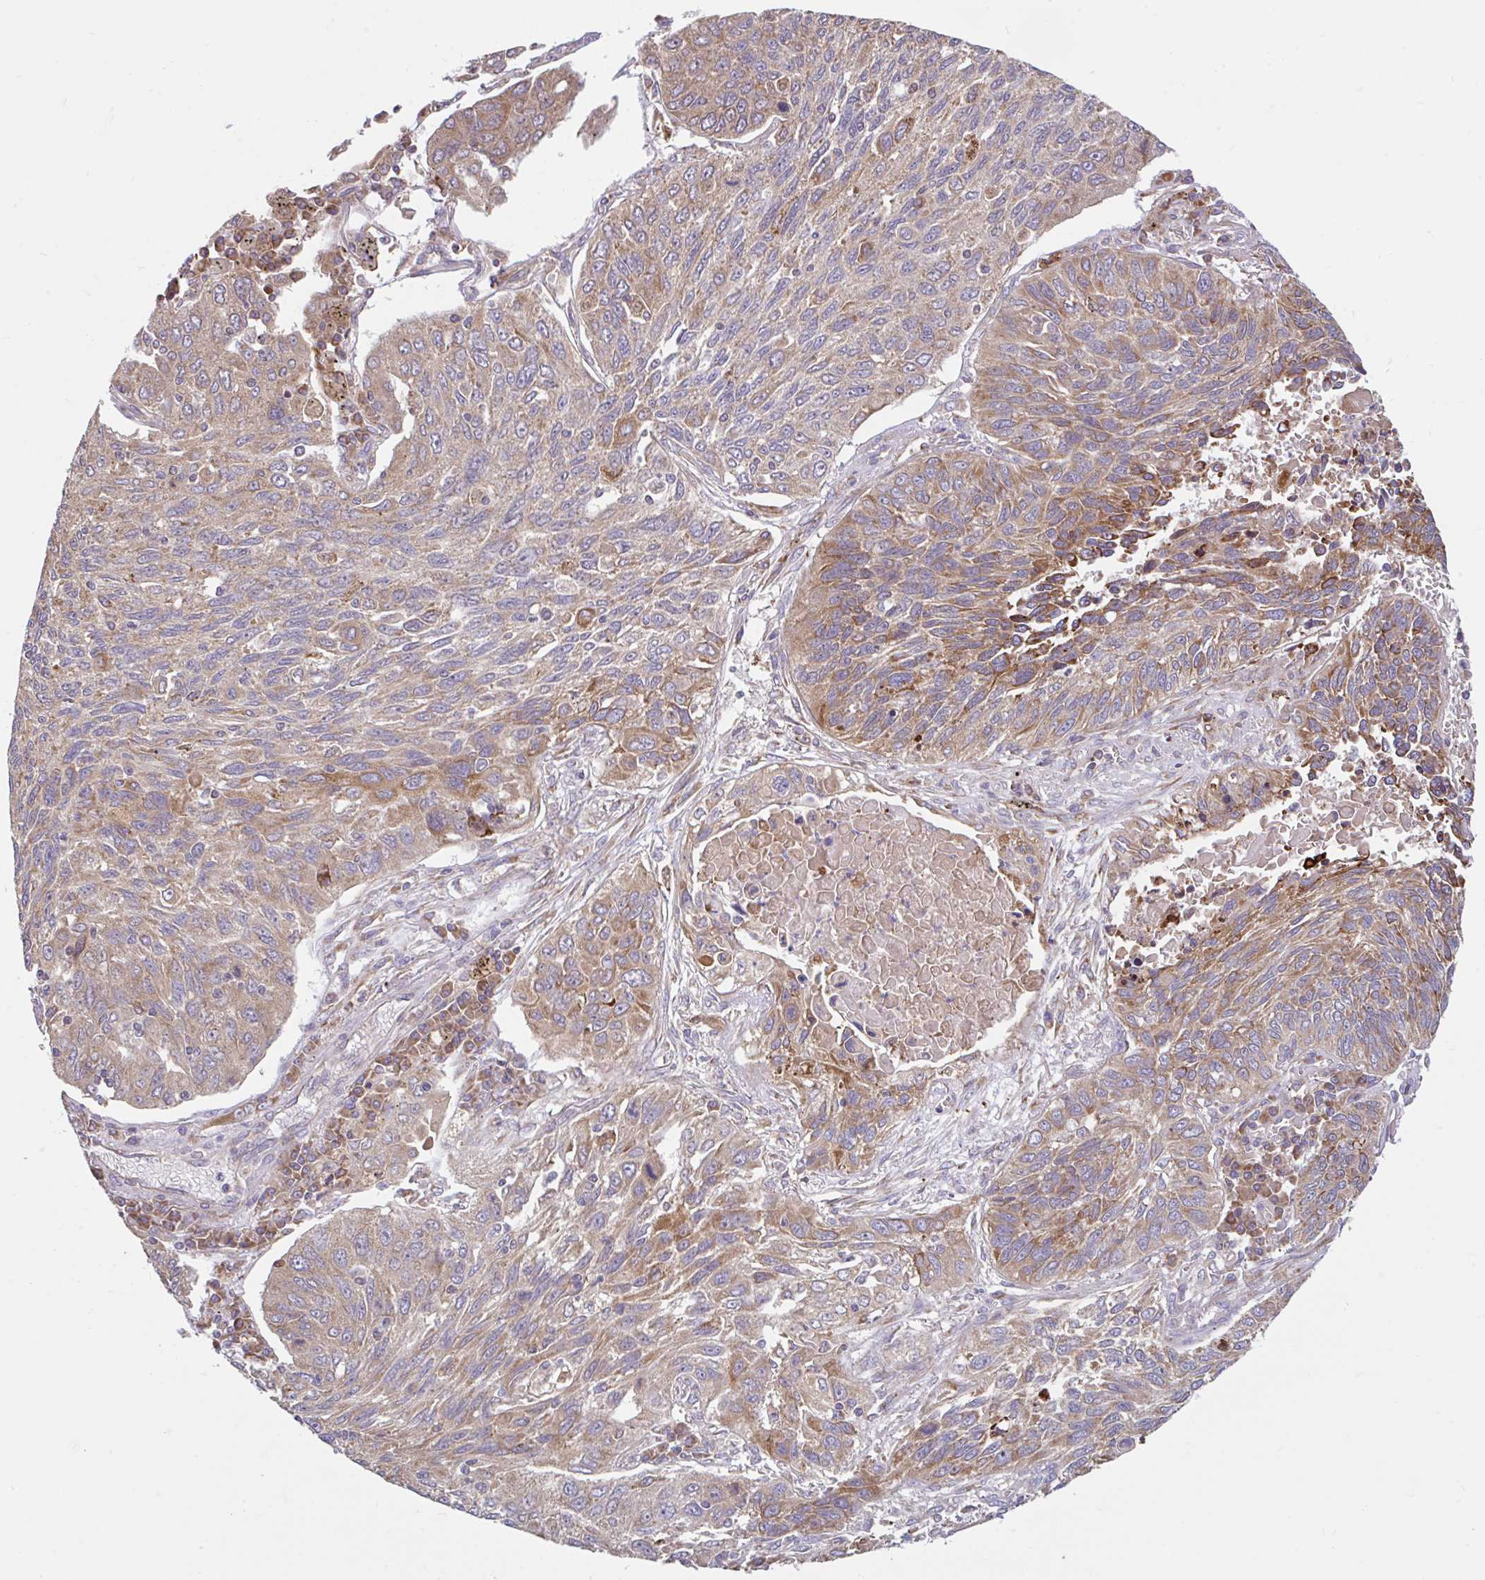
{"staining": {"intensity": "moderate", "quantity": "25%-75%", "location": "cytoplasmic/membranous"}, "tissue": "lung cancer", "cell_type": "Tumor cells", "image_type": "cancer", "snomed": [{"axis": "morphology", "description": "Squamous cell carcinoma, NOS"}, {"axis": "topography", "description": "Lung"}], "caption": "High-power microscopy captured an immunohistochemistry image of lung cancer (squamous cell carcinoma), revealing moderate cytoplasmic/membranous positivity in approximately 25%-75% of tumor cells.", "gene": "RALBP1", "patient": {"sex": "female", "age": 66}}